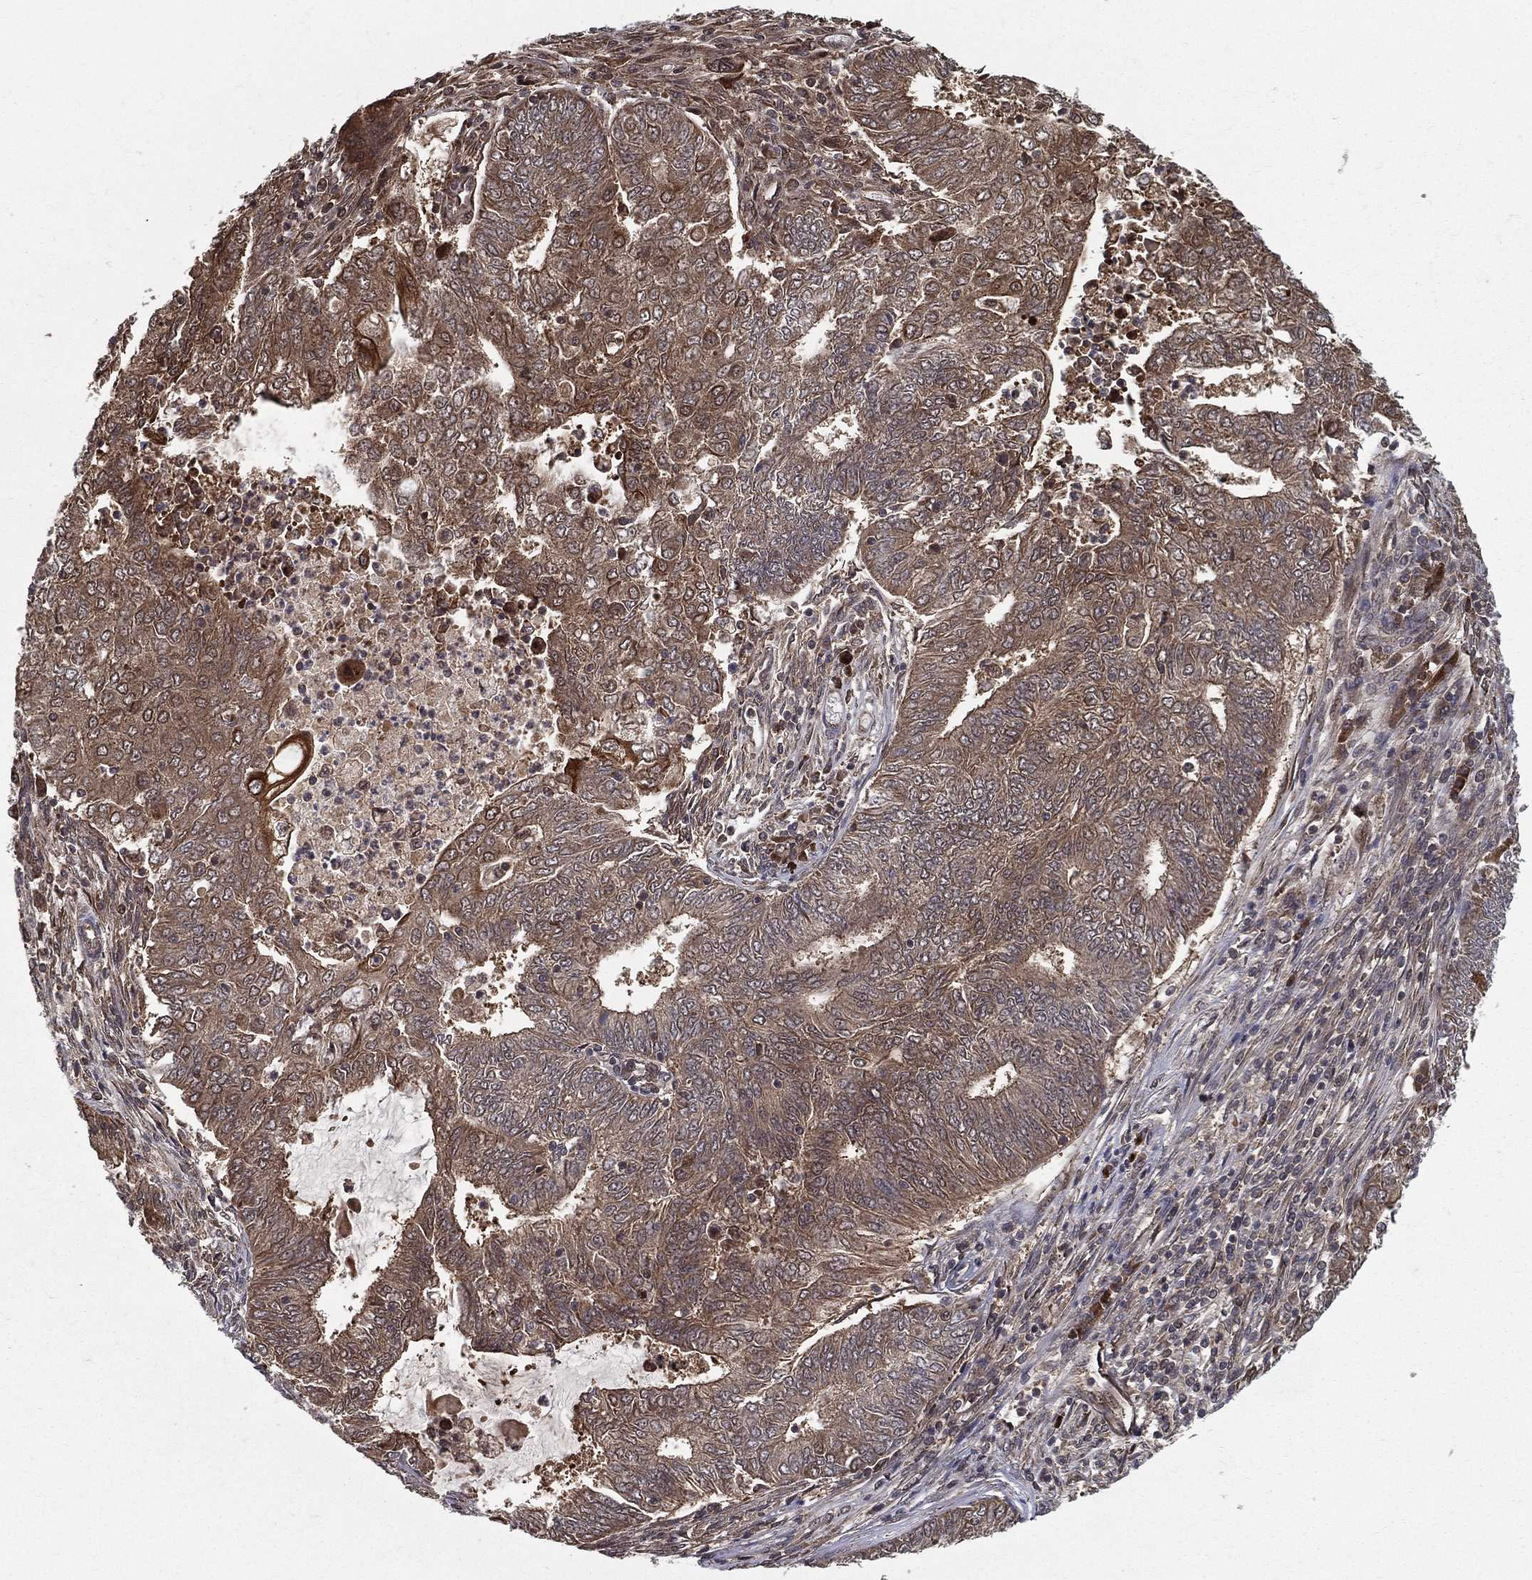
{"staining": {"intensity": "moderate", "quantity": "25%-75%", "location": "cytoplasmic/membranous"}, "tissue": "endometrial cancer", "cell_type": "Tumor cells", "image_type": "cancer", "snomed": [{"axis": "morphology", "description": "Adenocarcinoma, NOS"}, {"axis": "topography", "description": "Endometrium"}], "caption": "The photomicrograph reveals immunohistochemical staining of endometrial adenocarcinoma. There is moderate cytoplasmic/membranous positivity is appreciated in about 25%-75% of tumor cells. (DAB (3,3'-diaminobenzidine) IHC with brightfield microscopy, high magnification).", "gene": "SLC6A6", "patient": {"sex": "female", "age": 62}}